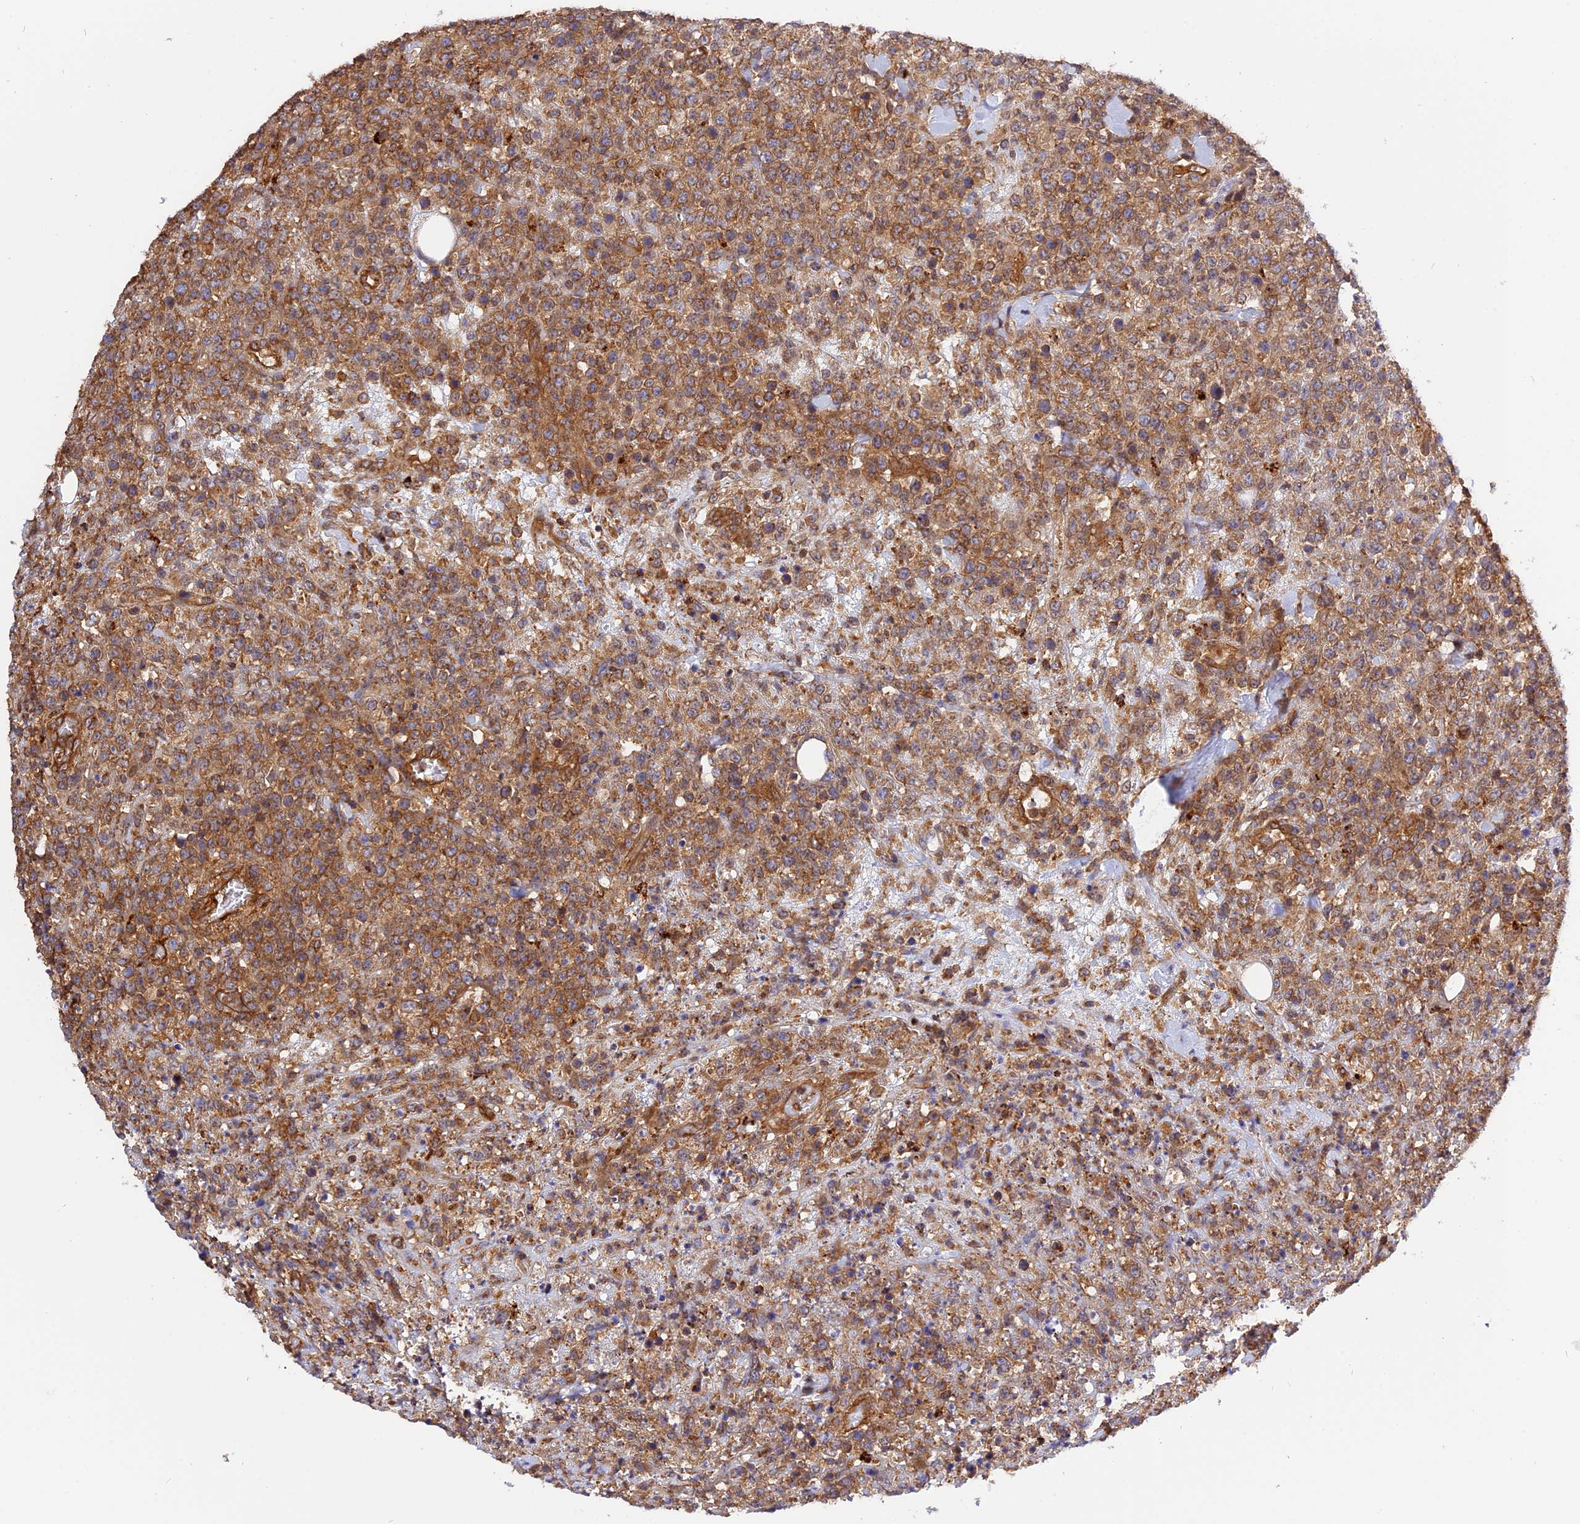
{"staining": {"intensity": "moderate", "quantity": ">75%", "location": "cytoplasmic/membranous"}, "tissue": "lymphoma", "cell_type": "Tumor cells", "image_type": "cancer", "snomed": [{"axis": "morphology", "description": "Malignant lymphoma, non-Hodgkin's type, High grade"}, {"axis": "topography", "description": "Colon"}], "caption": "Lymphoma stained for a protein displays moderate cytoplasmic/membranous positivity in tumor cells.", "gene": "C5orf22", "patient": {"sex": "female", "age": 53}}